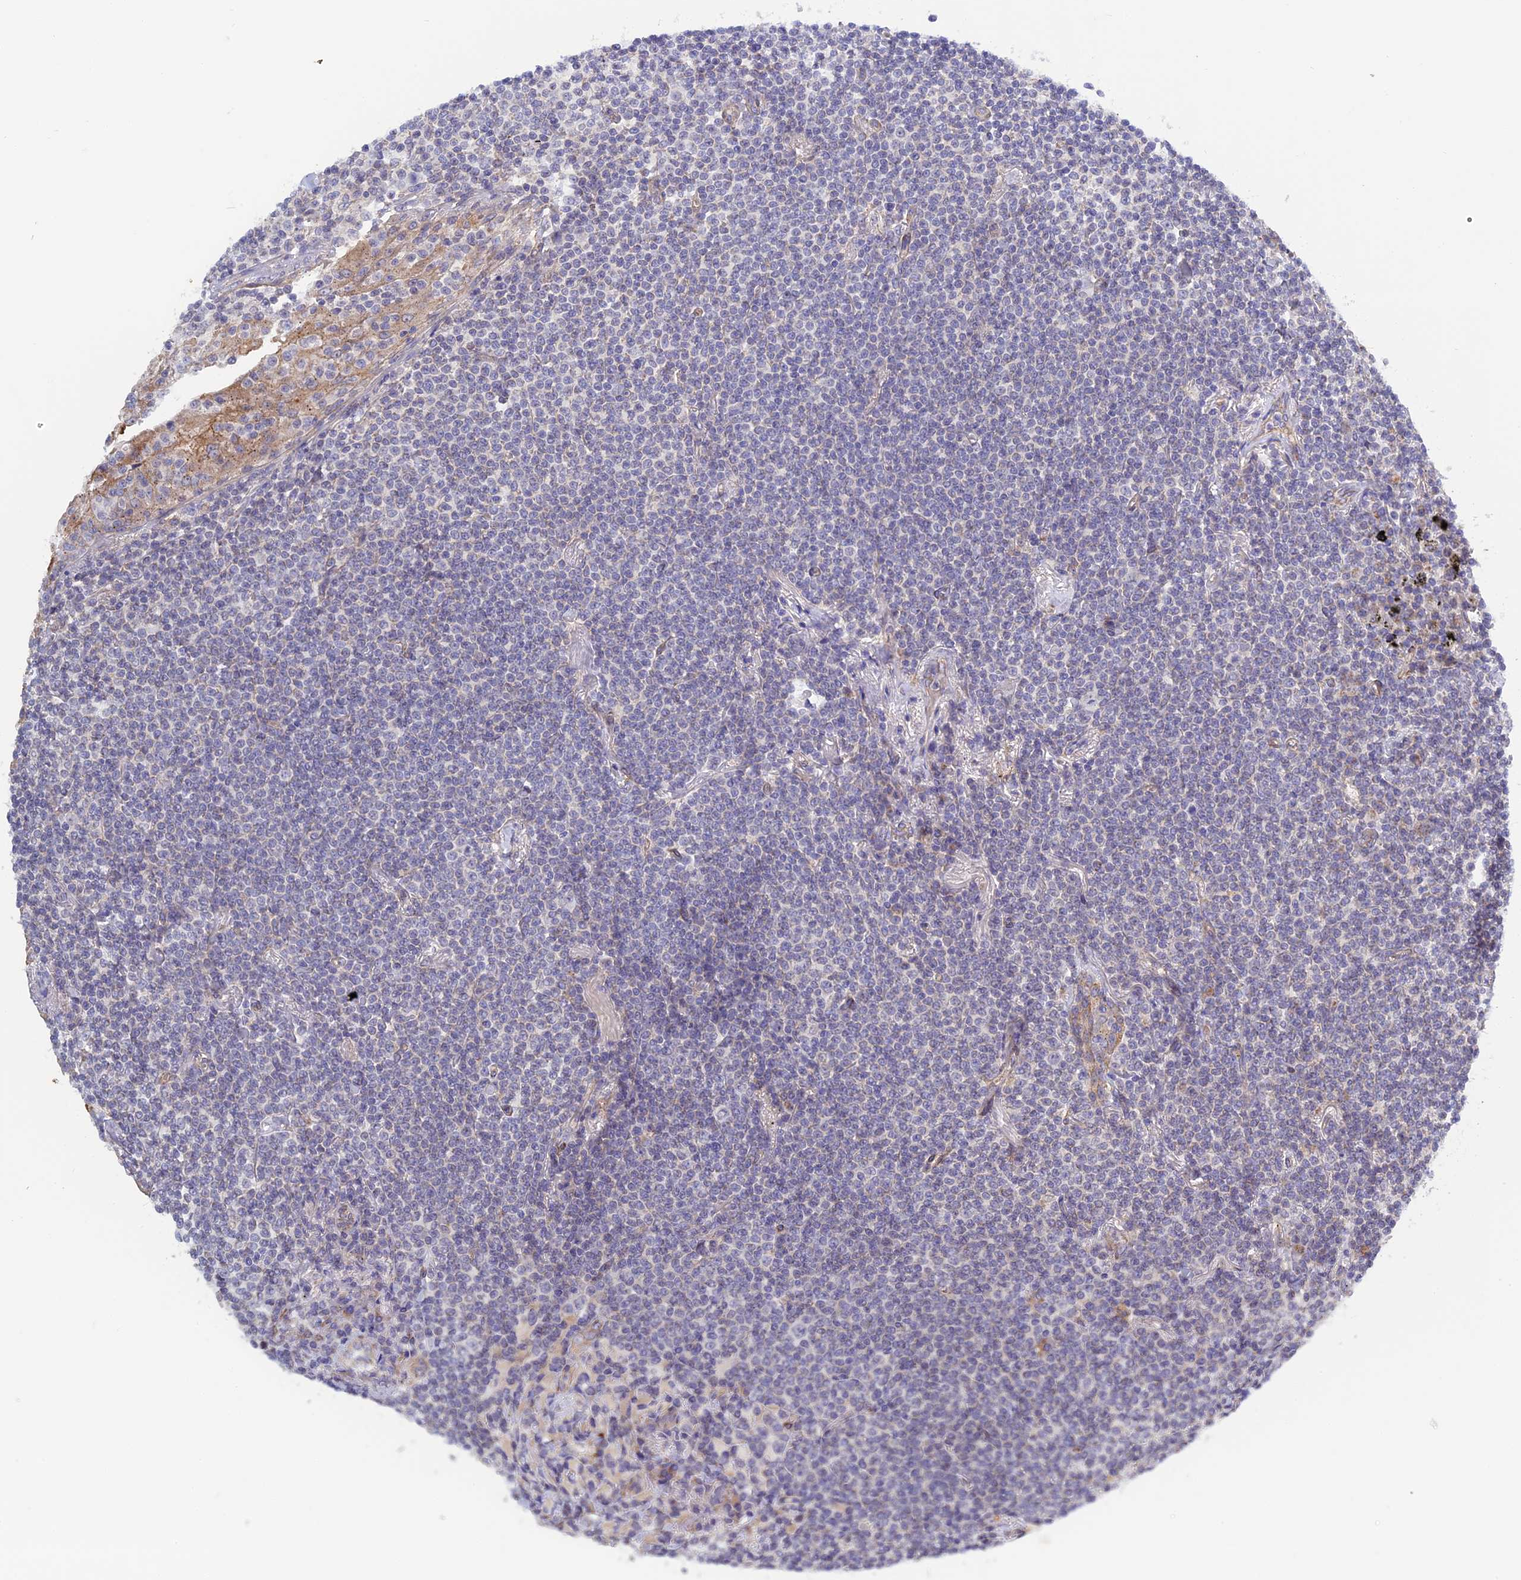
{"staining": {"intensity": "negative", "quantity": "none", "location": "none"}, "tissue": "lymphoma", "cell_type": "Tumor cells", "image_type": "cancer", "snomed": [{"axis": "morphology", "description": "Malignant lymphoma, non-Hodgkin's type, Low grade"}, {"axis": "topography", "description": "Lung"}], "caption": "Tumor cells show no significant expression in lymphoma.", "gene": "ETFDH", "patient": {"sex": "female", "age": 71}}